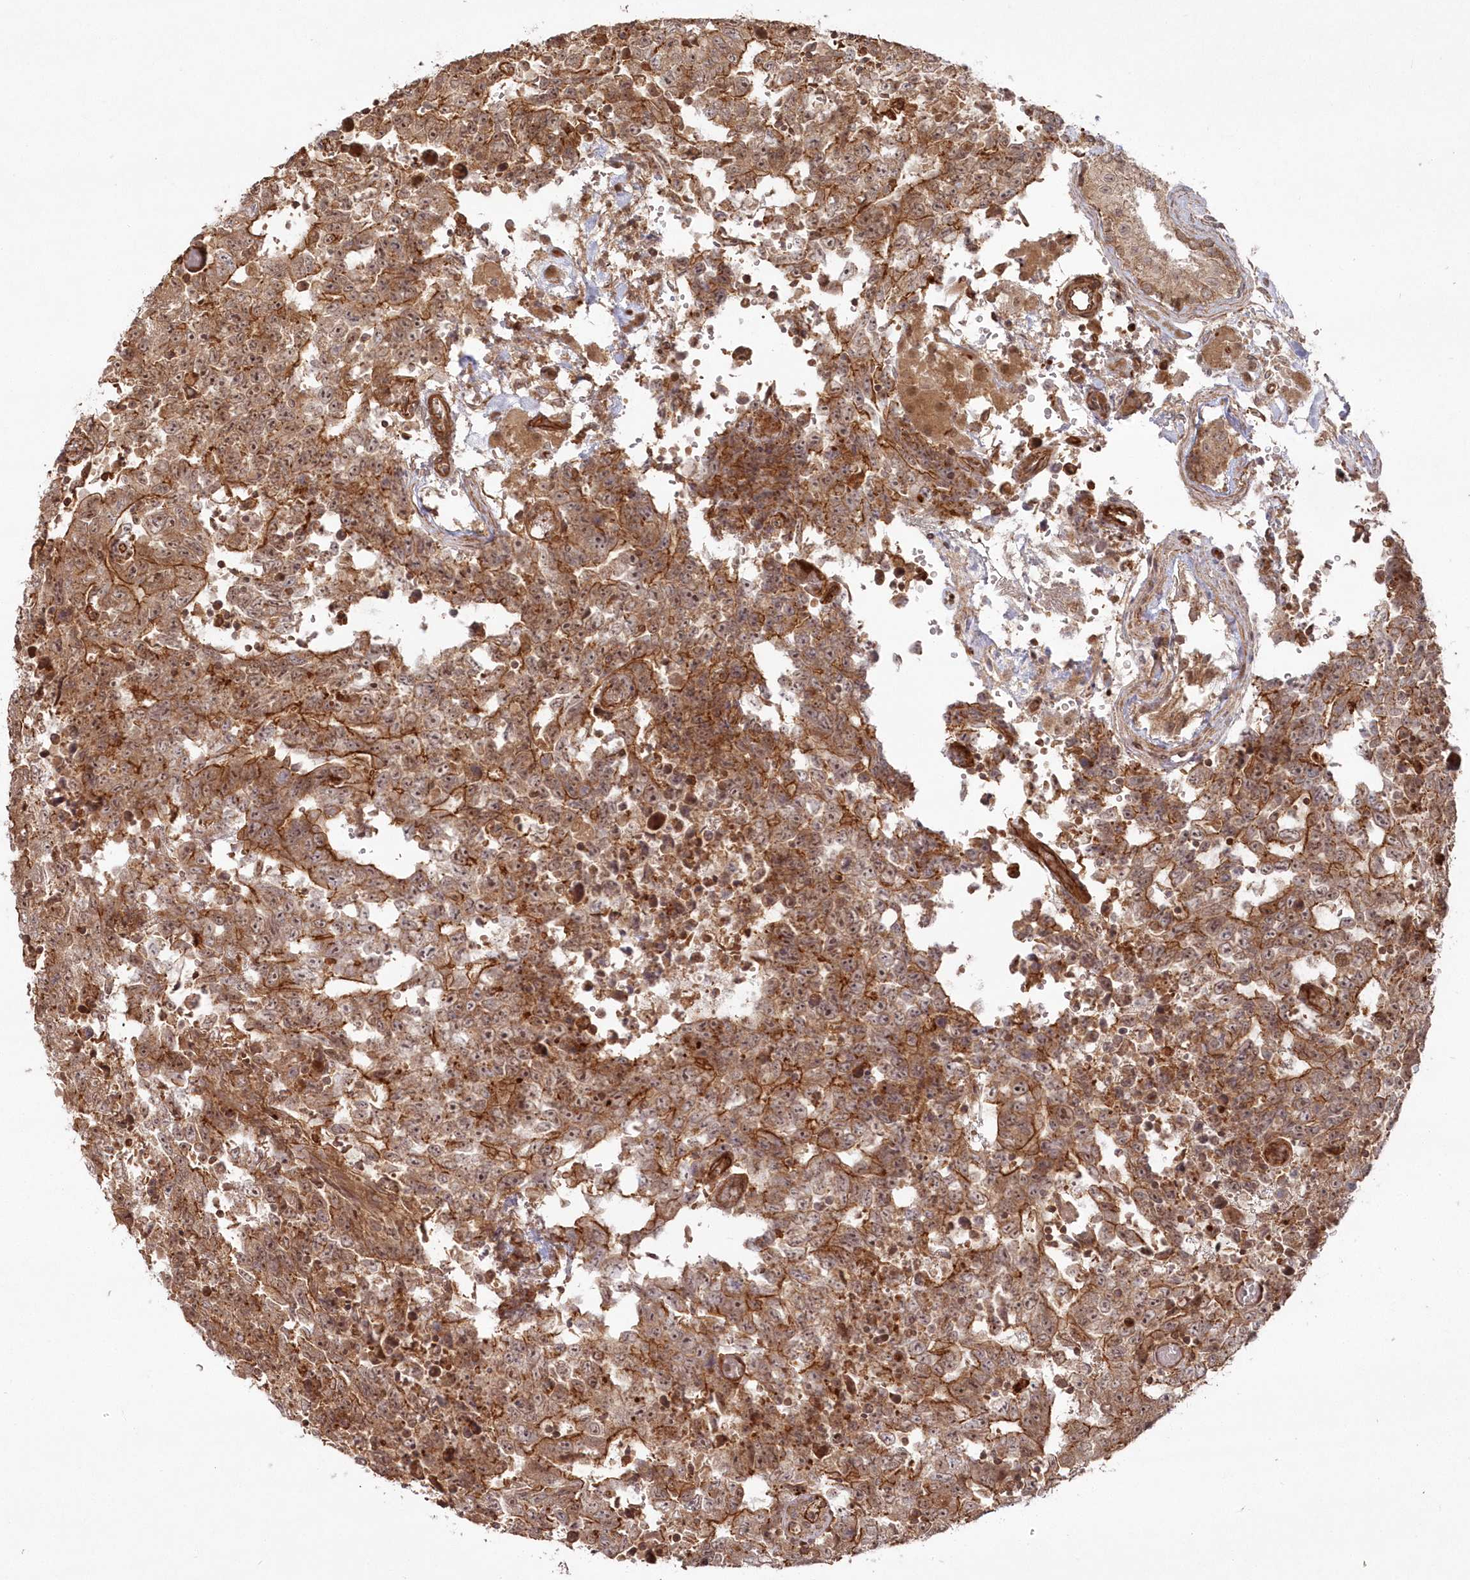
{"staining": {"intensity": "moderate", "quantity": ">75%", "location": "cytoplasmic/membranous"}, "tissue": "testis cancer", "cell_type": "Tumor cells", "image_type": "cancer", "snomed": [{"axis": "morphology", "description": "Carcinoma, Embryonal, NOS"}, {"axis": "topography", "description": "Testis"}], "caption": "This micrograph shows immunohistochemistry staining of testis embryonal carcinoma, with medium moderate cytoplasmic/membranous positivity in approximately >75% of tumor cells.", "gene": "RGCC", "patient": {"sex": "male", "age": 26}}